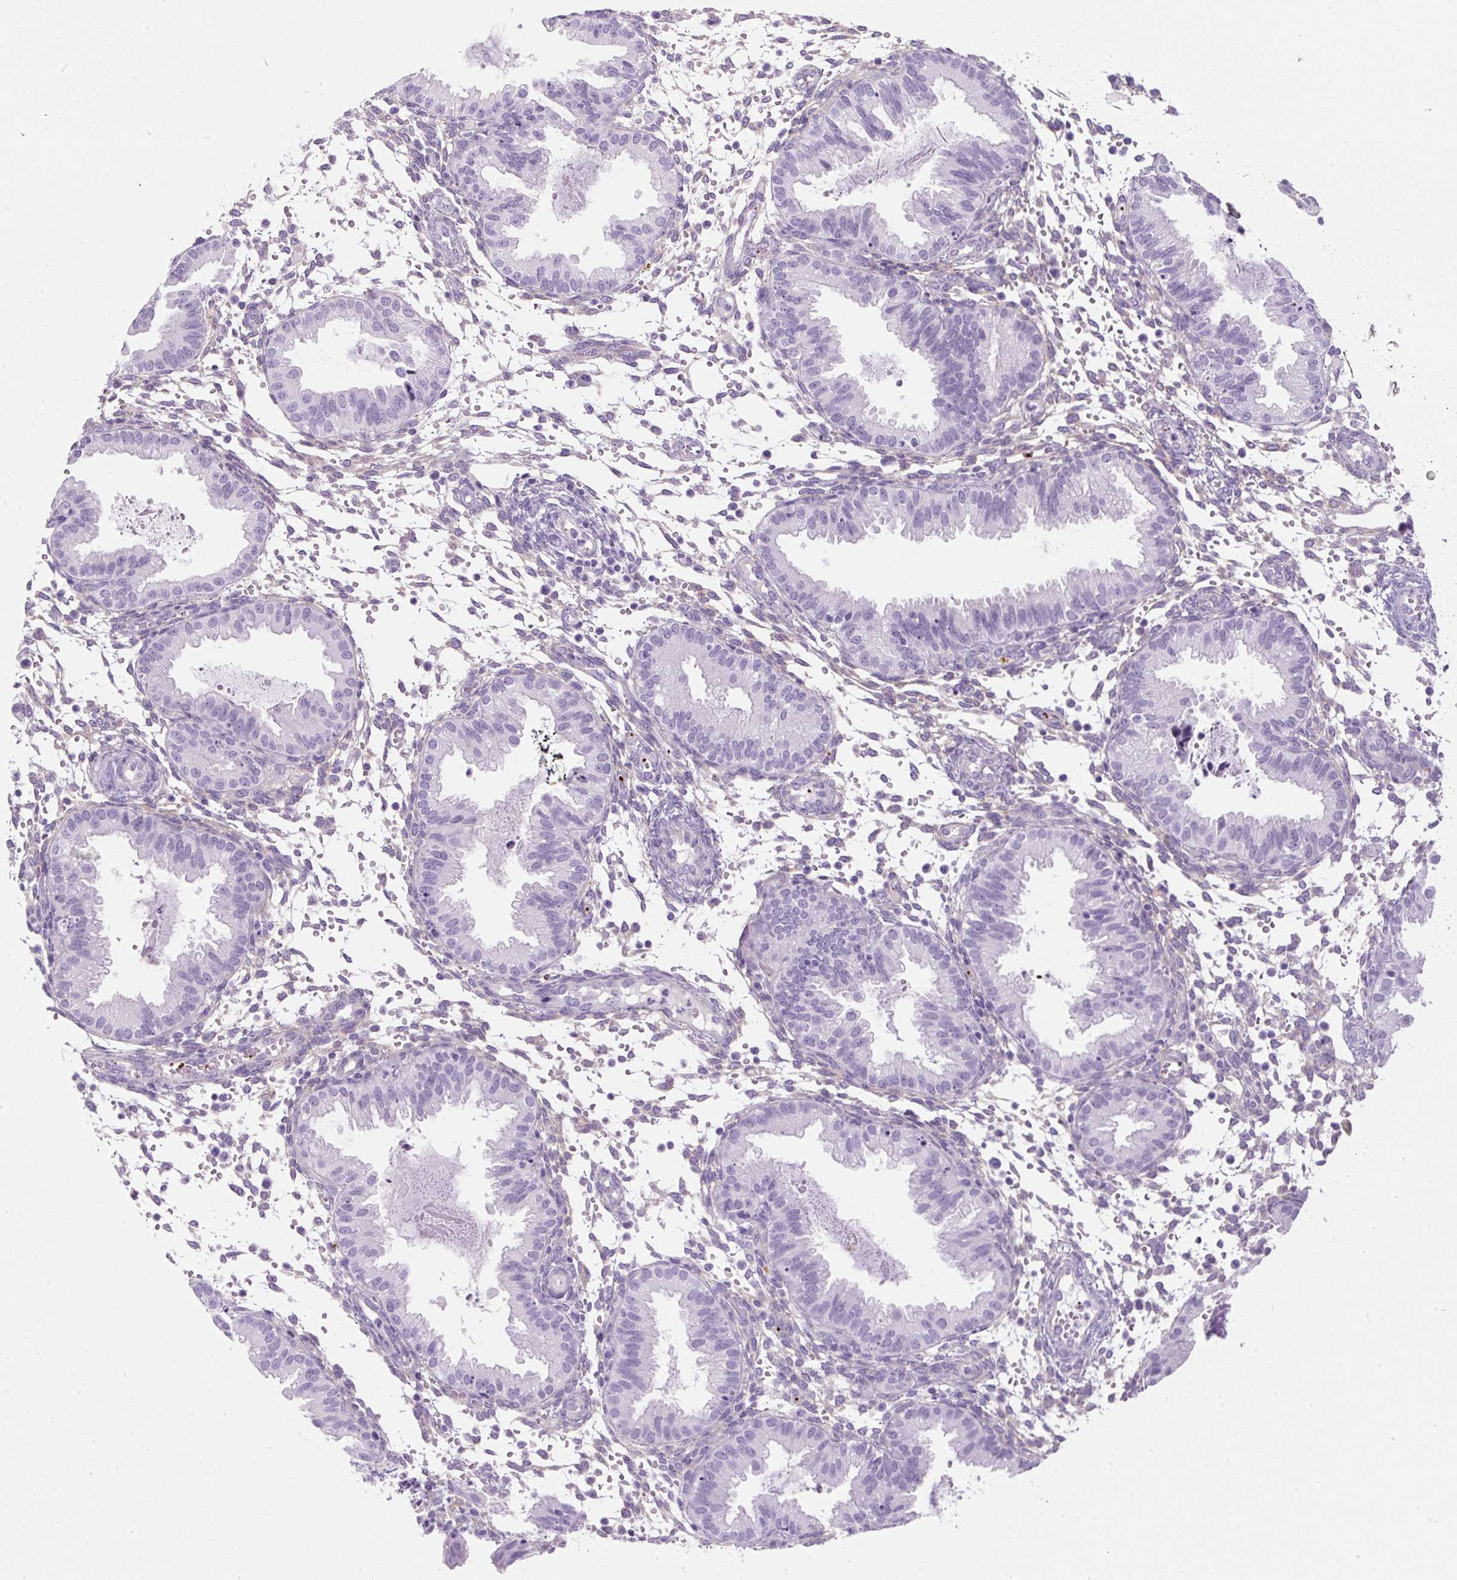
{"staining": {"intensity": "negative", "quantity": "none", "location": "none"}, "tissue": "endometrium", "cell_type": "Cells in endometrial stroma", "image_type": "normal", "snomed": [{"axis": "morphology", "description": "Normal tissue, NOS"}, {"axis": "topography", "description": "Endometrium"}], "caption": "The micrograph exhibits no staining of cells in endometrial stroma in unremarkable endometrium.", "gene": "ENSG00000288796", "patient": {"sex": "female", "age": 33}}